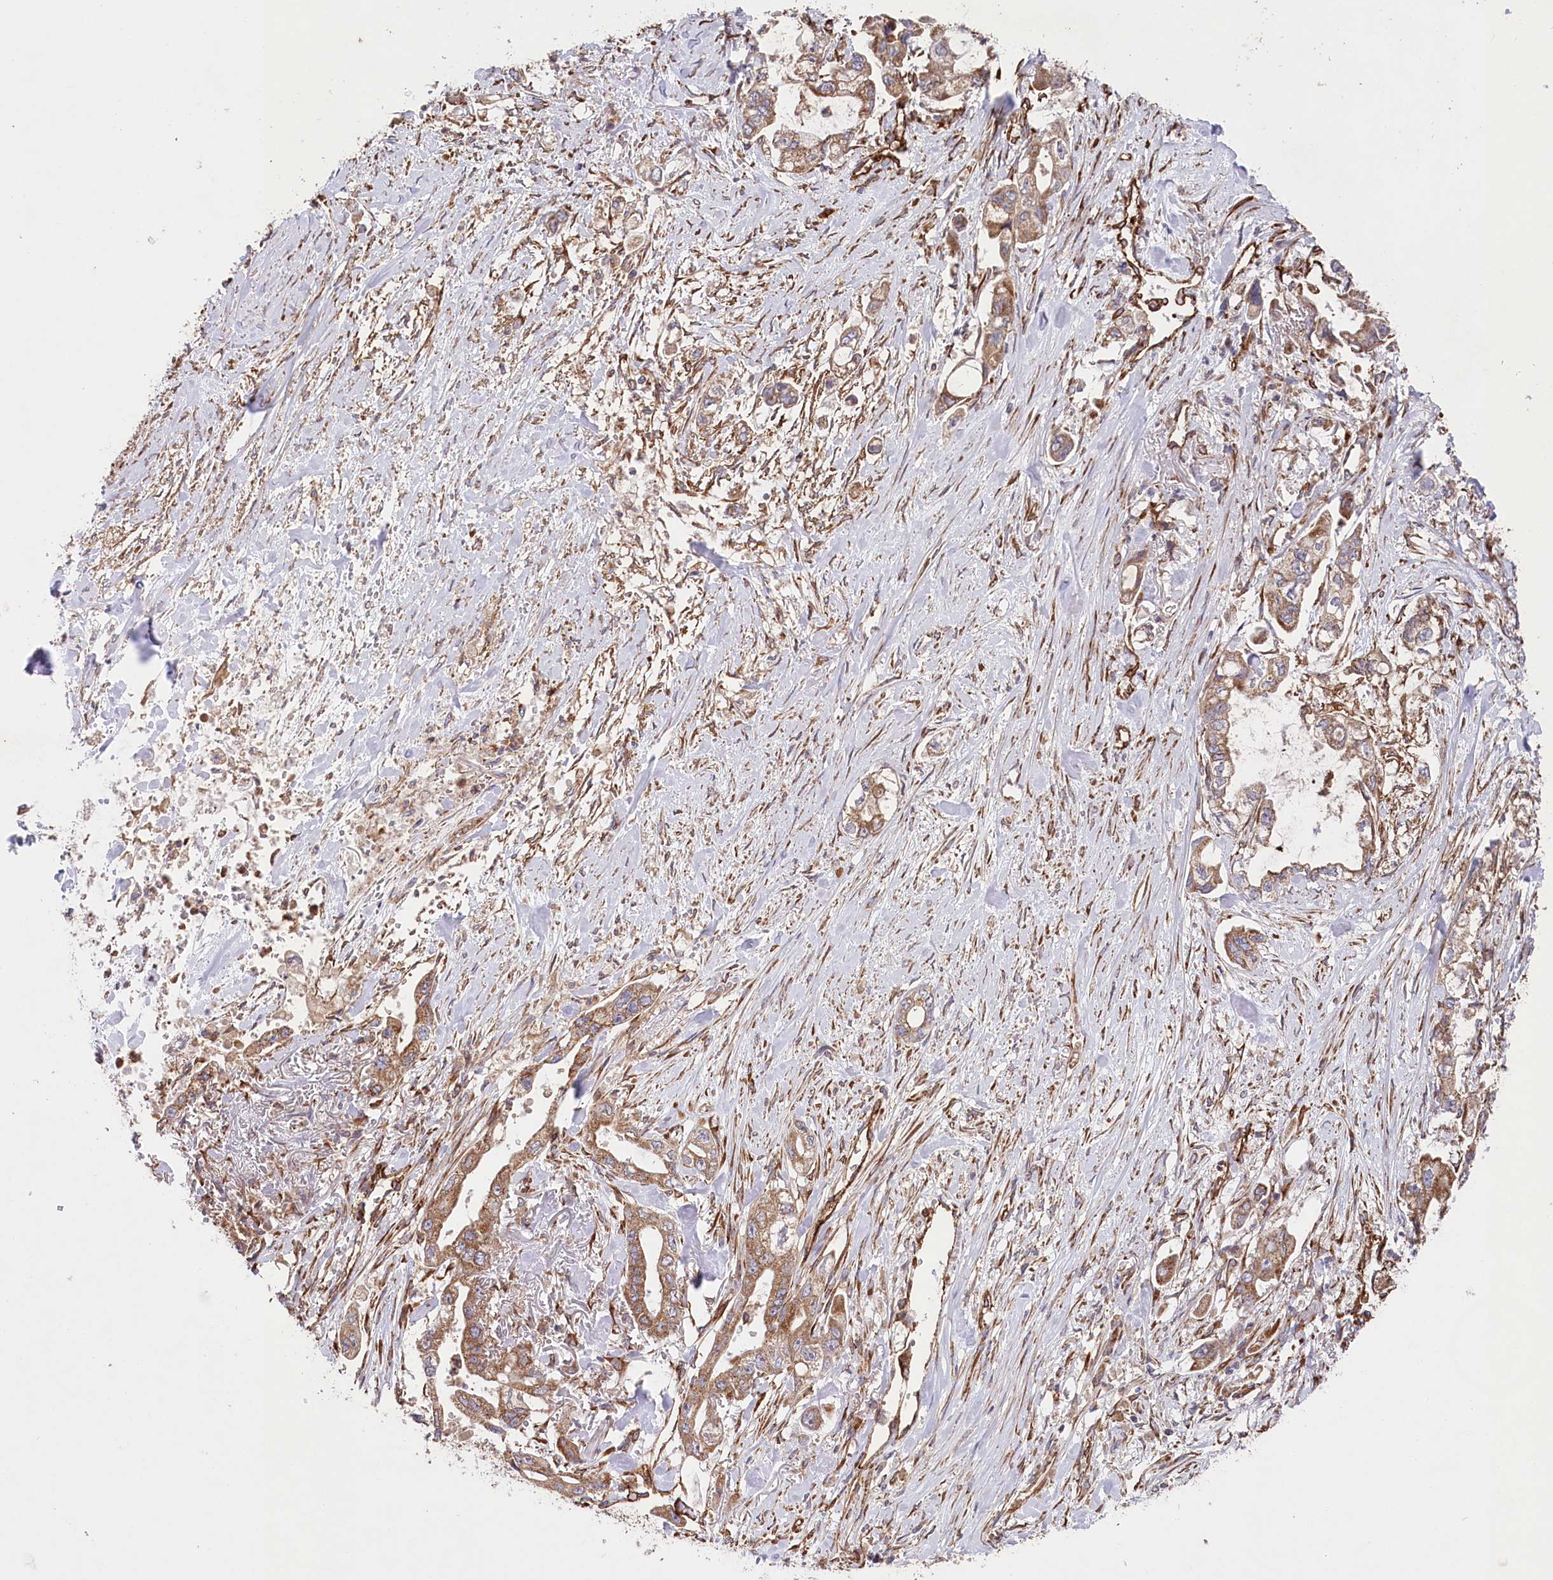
{"staining": {"intensity": "moderate", "quantity": ">75%", "location": "cytoplasmic/membranous"}, "tissue": "stomach cancer", "cell_type": "Tumor cells", "image_type": "cancer", "snomed": [{"axis": "morphology", "description": "Adenocarcinoma, NOS"}, {"axis": "topography", "description": "Stomach"}], "caption": "Moderate cytoplasmic/membranous protein expression is appreciated in approximately >75% of tumor cells in stomach adenocarcinoma. (Stains: DAB (3,3'-diaminobenzidine) in brown, nuclei in blue, Microscopy: brightfield microscopy at high magnification).", "gene": "MTPAP", "patient": {"sex": "male", "age": 62}}